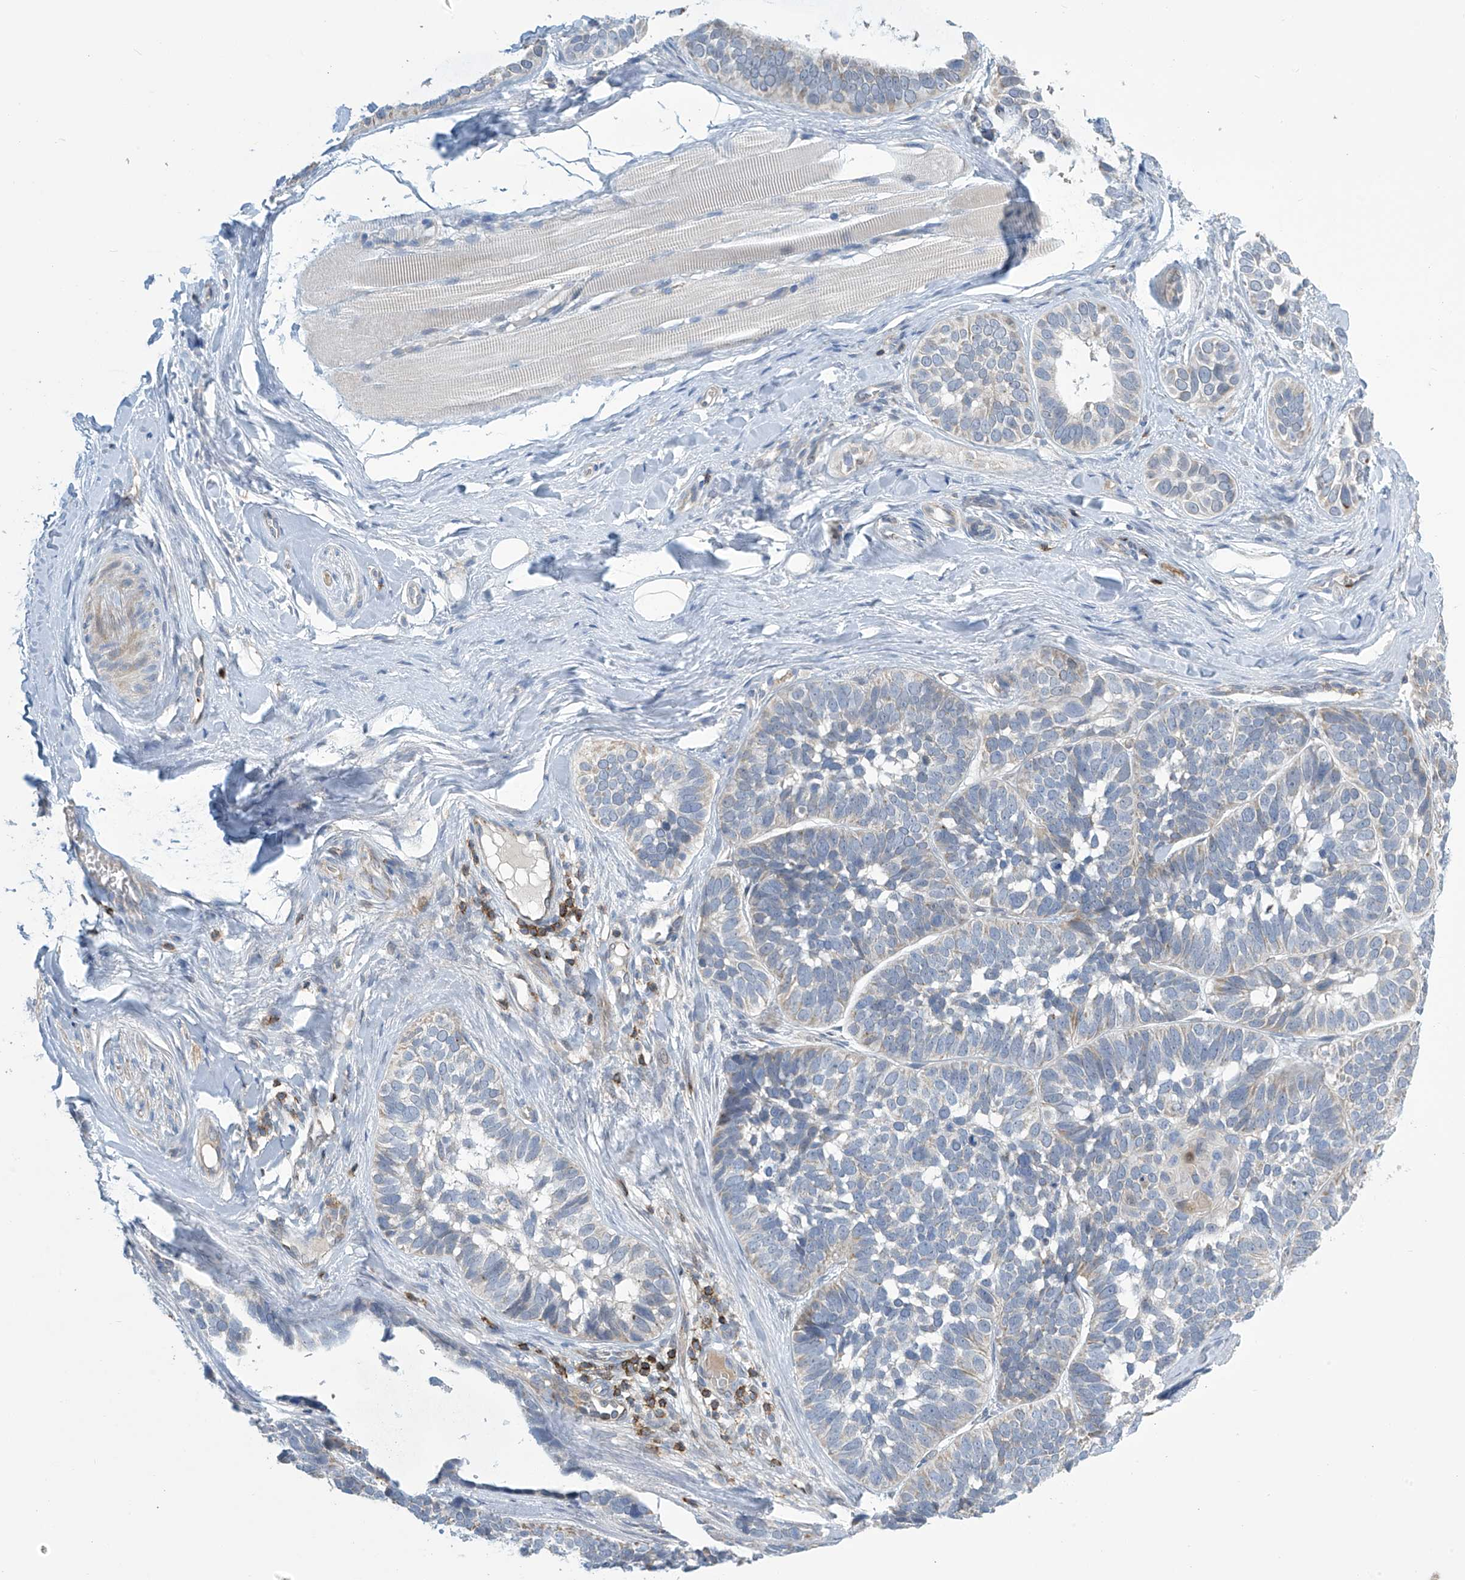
{"staining": {"intensity": "negative", "quantity": "none", "location": "none"}, "tissue": "skin cancer", "cell_type": "Tumor cells", "image_type": "cancer", "snomed": [{"axis": "morphology", "description": "Basal cell carcinoma"}, {"axis": "topography", "description": "Skin"}], "caption": "Histopathology image shows no protein staining in tumor cells of skin cancer (basal cell carcinoma) tissue.", "gene": "IBA57", "patient": {"sex": "male", "age": 62}}